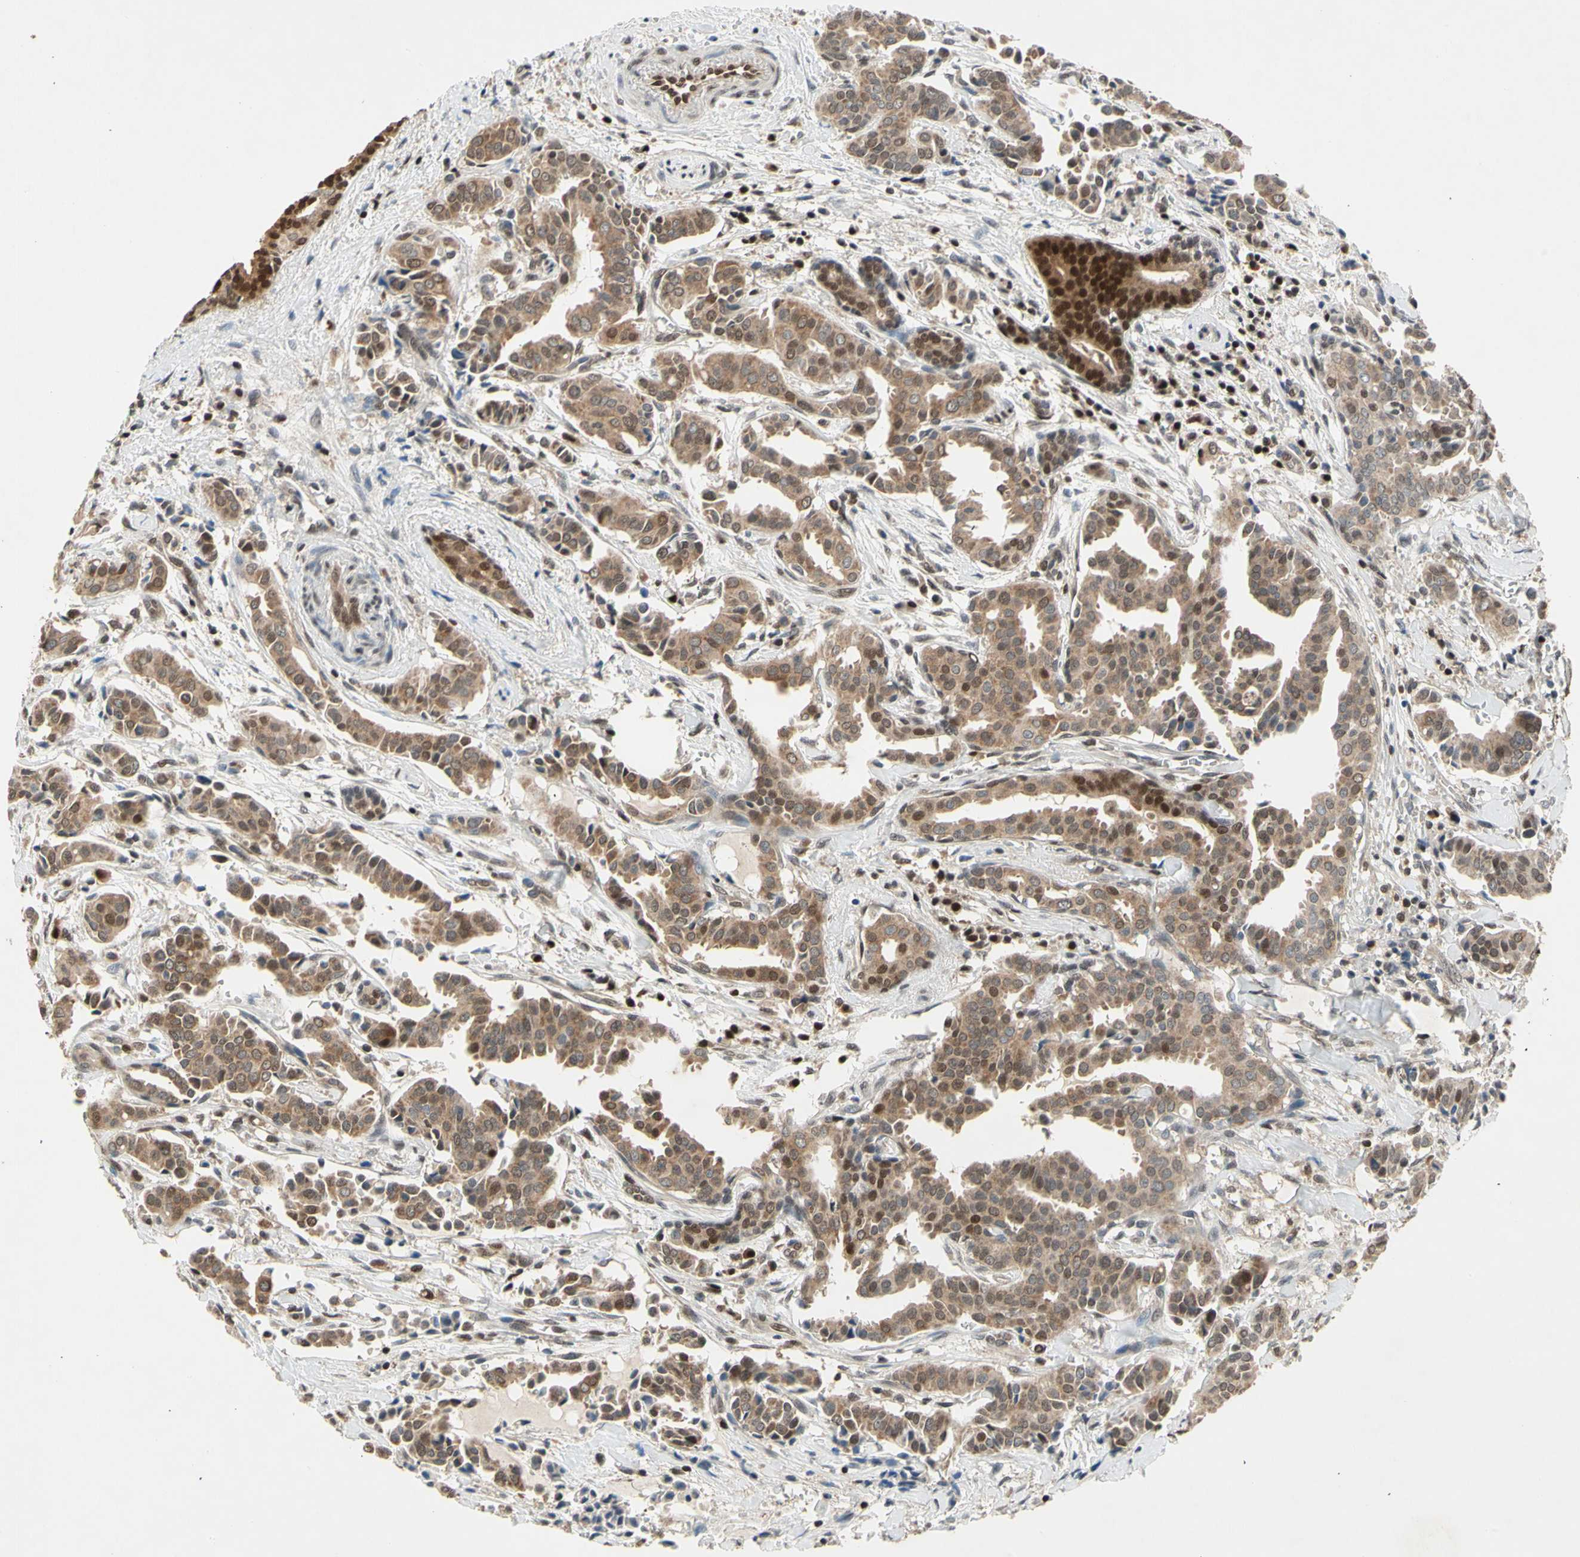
{"staining": {"intensity": "moderate", "quantity": ">75%", "location": "cytoplasmic/membranous"}, "tissue": "head and neck cancer", "cell_type": "Tumor cells", "image_type": "cancer", "snomed": [{"axis": "morphology", "description": "Adenocarcinoma, NOS"}, {"axis": "topography", "description": "Salivary gland"}, {"axis": "topography", "description": "Head-Neck"}], "caption": "Immunohistochemistry of adenocarcinoma (head and neck) exhibits medium levels of moderate cytoplasmic/membranous expression in about >75% of tumor cells.", "gene": "GSR", "patient": {"sex": "female", "age": 59}}